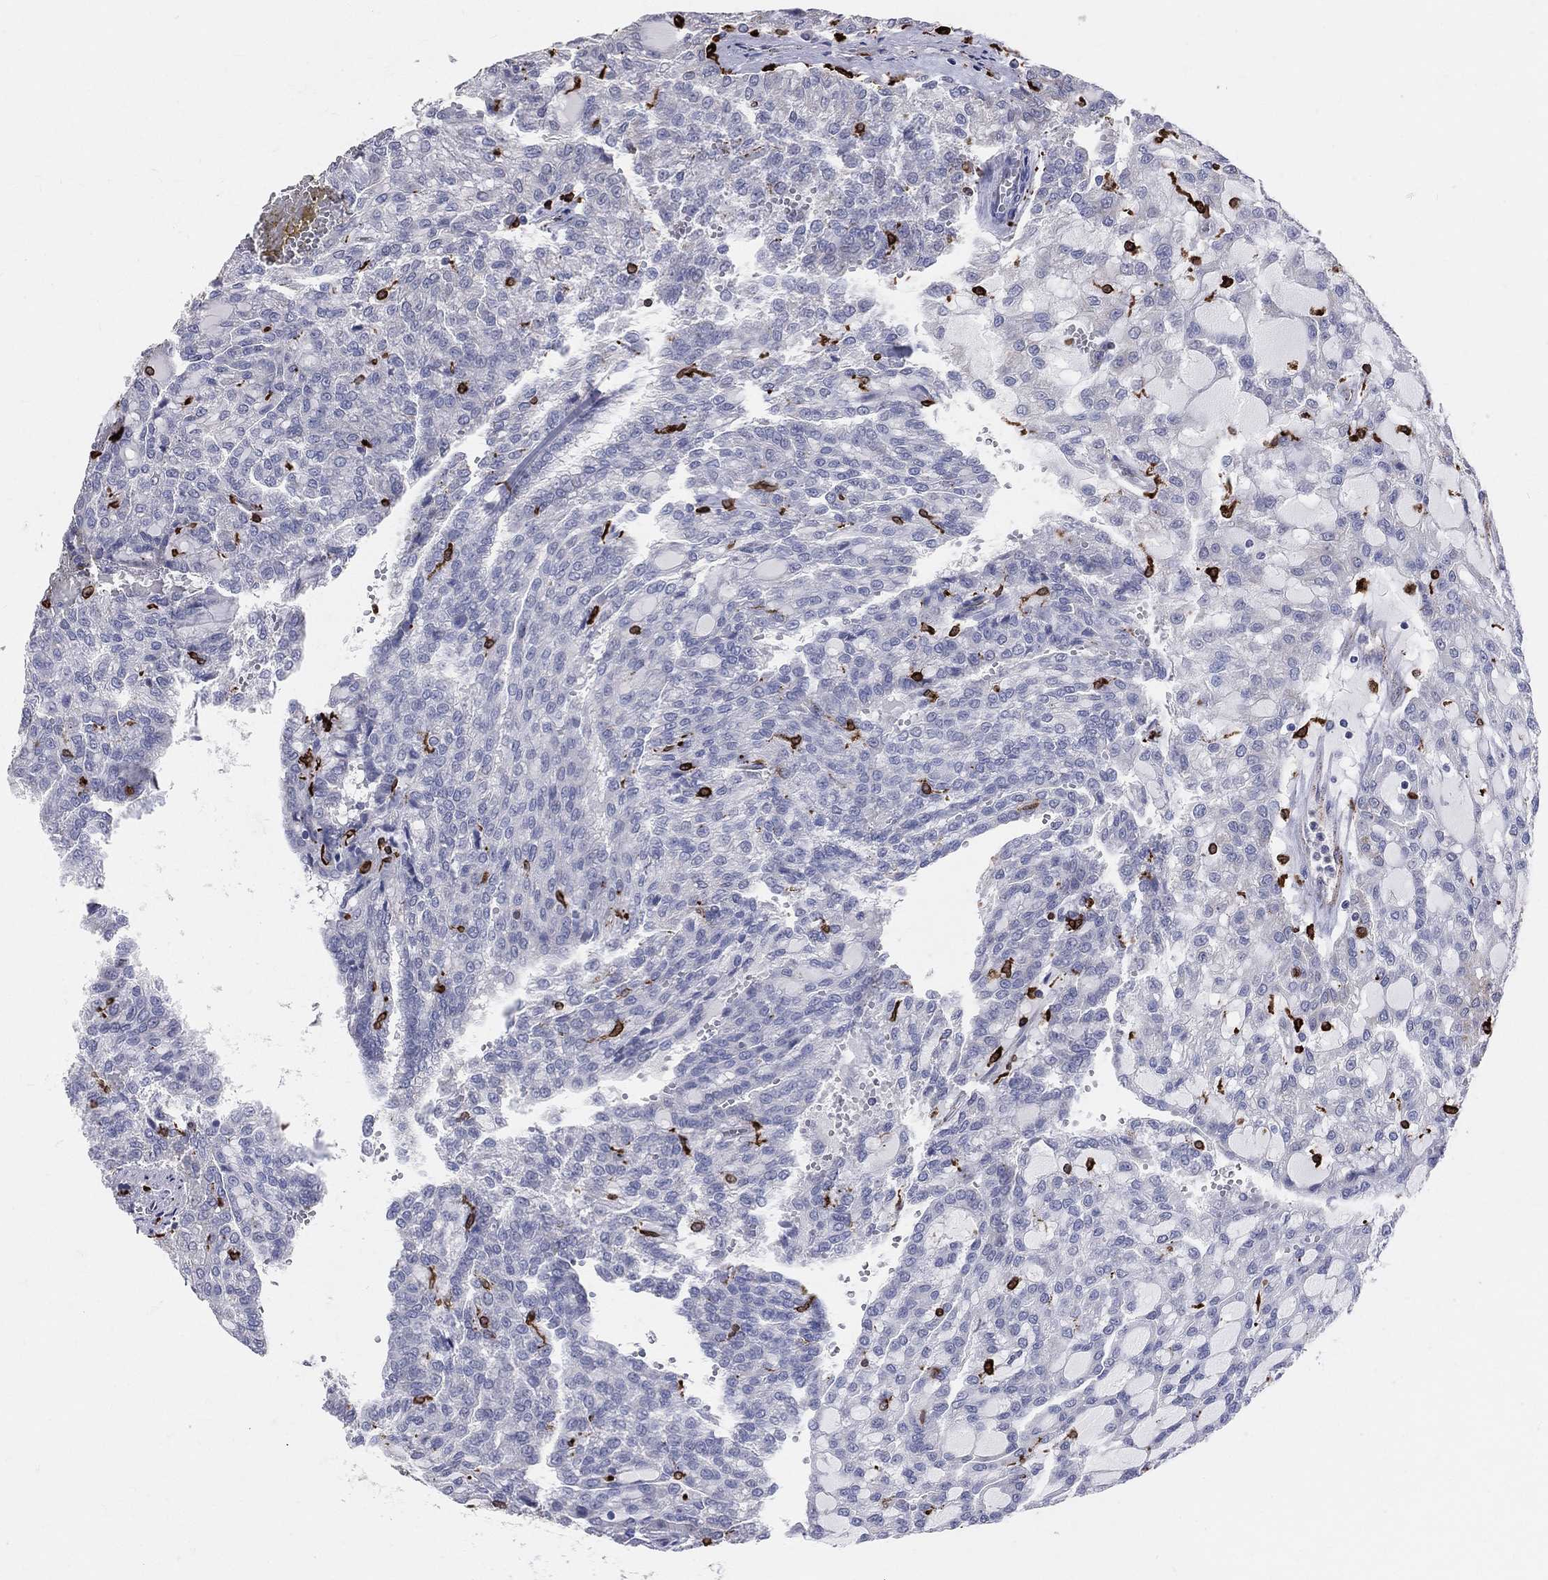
{"staining": {"intensity": "negative", "quantity": "none", "location": "none"}, "tissue": "renal cancer", "cell_type": "Tumor cells", "image_type": "cancer", "snomed": [{"axis": "morphology", "description": "Adenocarcinoma, NOS"}, {"axis": "topography", "description": "Kidney"}], "caption": "Tumor cells show no significant protein positivity in renal cancer.", "gene": "CD74", "patient": {"sex": "male", "age": 63}}